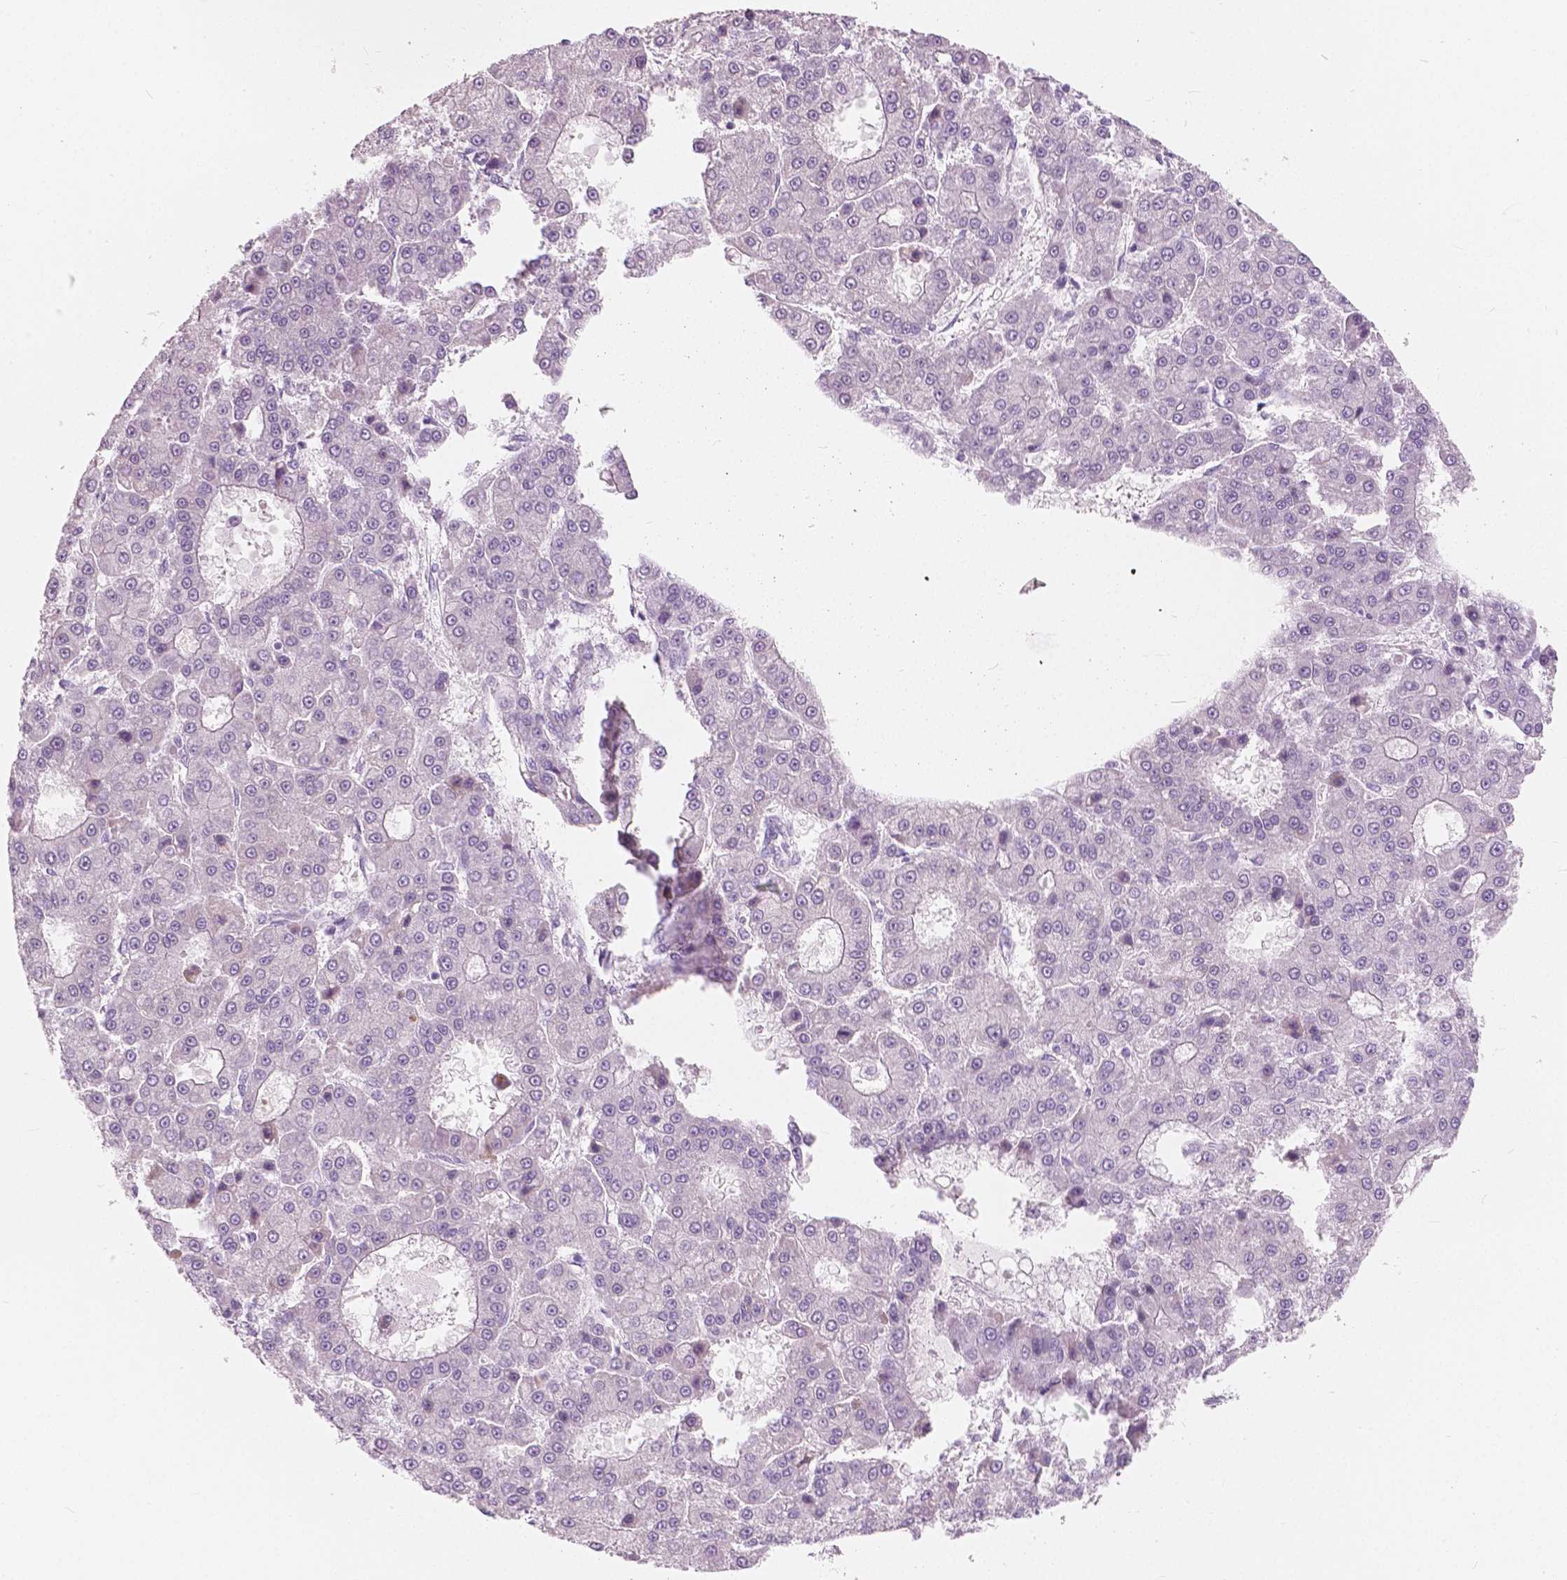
{"staining": {"intensity": "negative", "quantity": "none", "location": "none"}, "tissue": "liver cancer", "cell_type": "Tumor cells", "image_type": "cancer", "snomed": [{"axis": "morphology", "description": "Carcinoma, Hepatocellular, NOS"}, {"axis": "topography", "description": "Liver"}], "caption": "Immunohistochemistry (IHC) micrograph of liver cancer stained for a protein (brown), which reveals no positivity in tumor cells. (DAB (3,3'-diaminobenzidine) immunohistochemistry (IHC) visualized using brightfield microscopy, high magnification).", "gene": "A4GNT", "patient": {"sex": "male", "age": 70}}